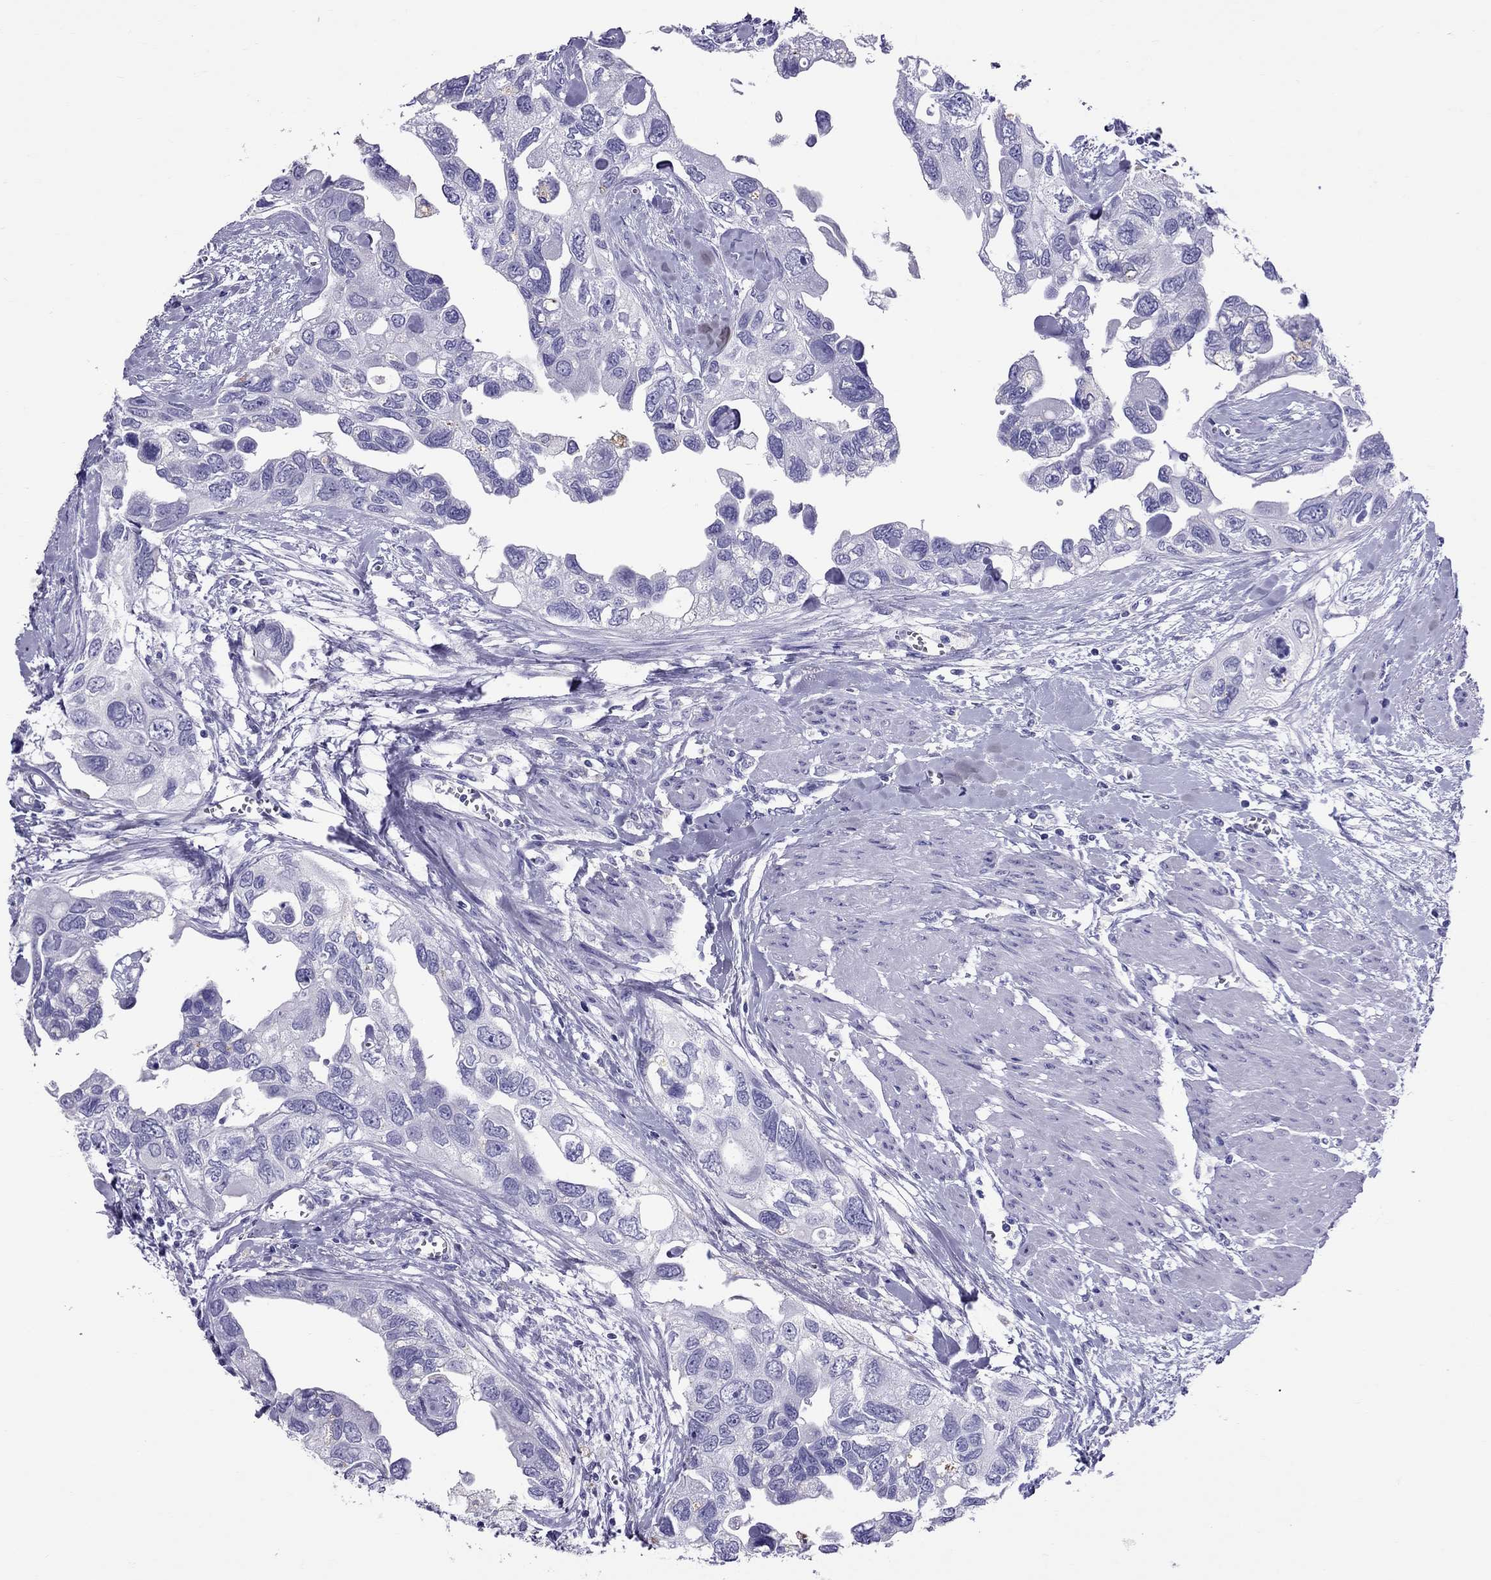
{"staining": {"intensity": "negative", "quantity": "none", "location": "none"}, "tissue": "urothelial cancer", "cell_type": "Tumor cells", "image_type": "cancer", "snomed": [{"axis": "morphology", "description": "Urothelial carcinoma, High grade"}, {"axis": "topography", "description": "Urinary bladder"}], "caption": "Immunohistochemistry histopathology image of human urothelial cancer stained for a protein (brown), which shows no expression in tumor cells.", "gene": "AVPR1B", "patient": {"sex": "male", "age": 59}}